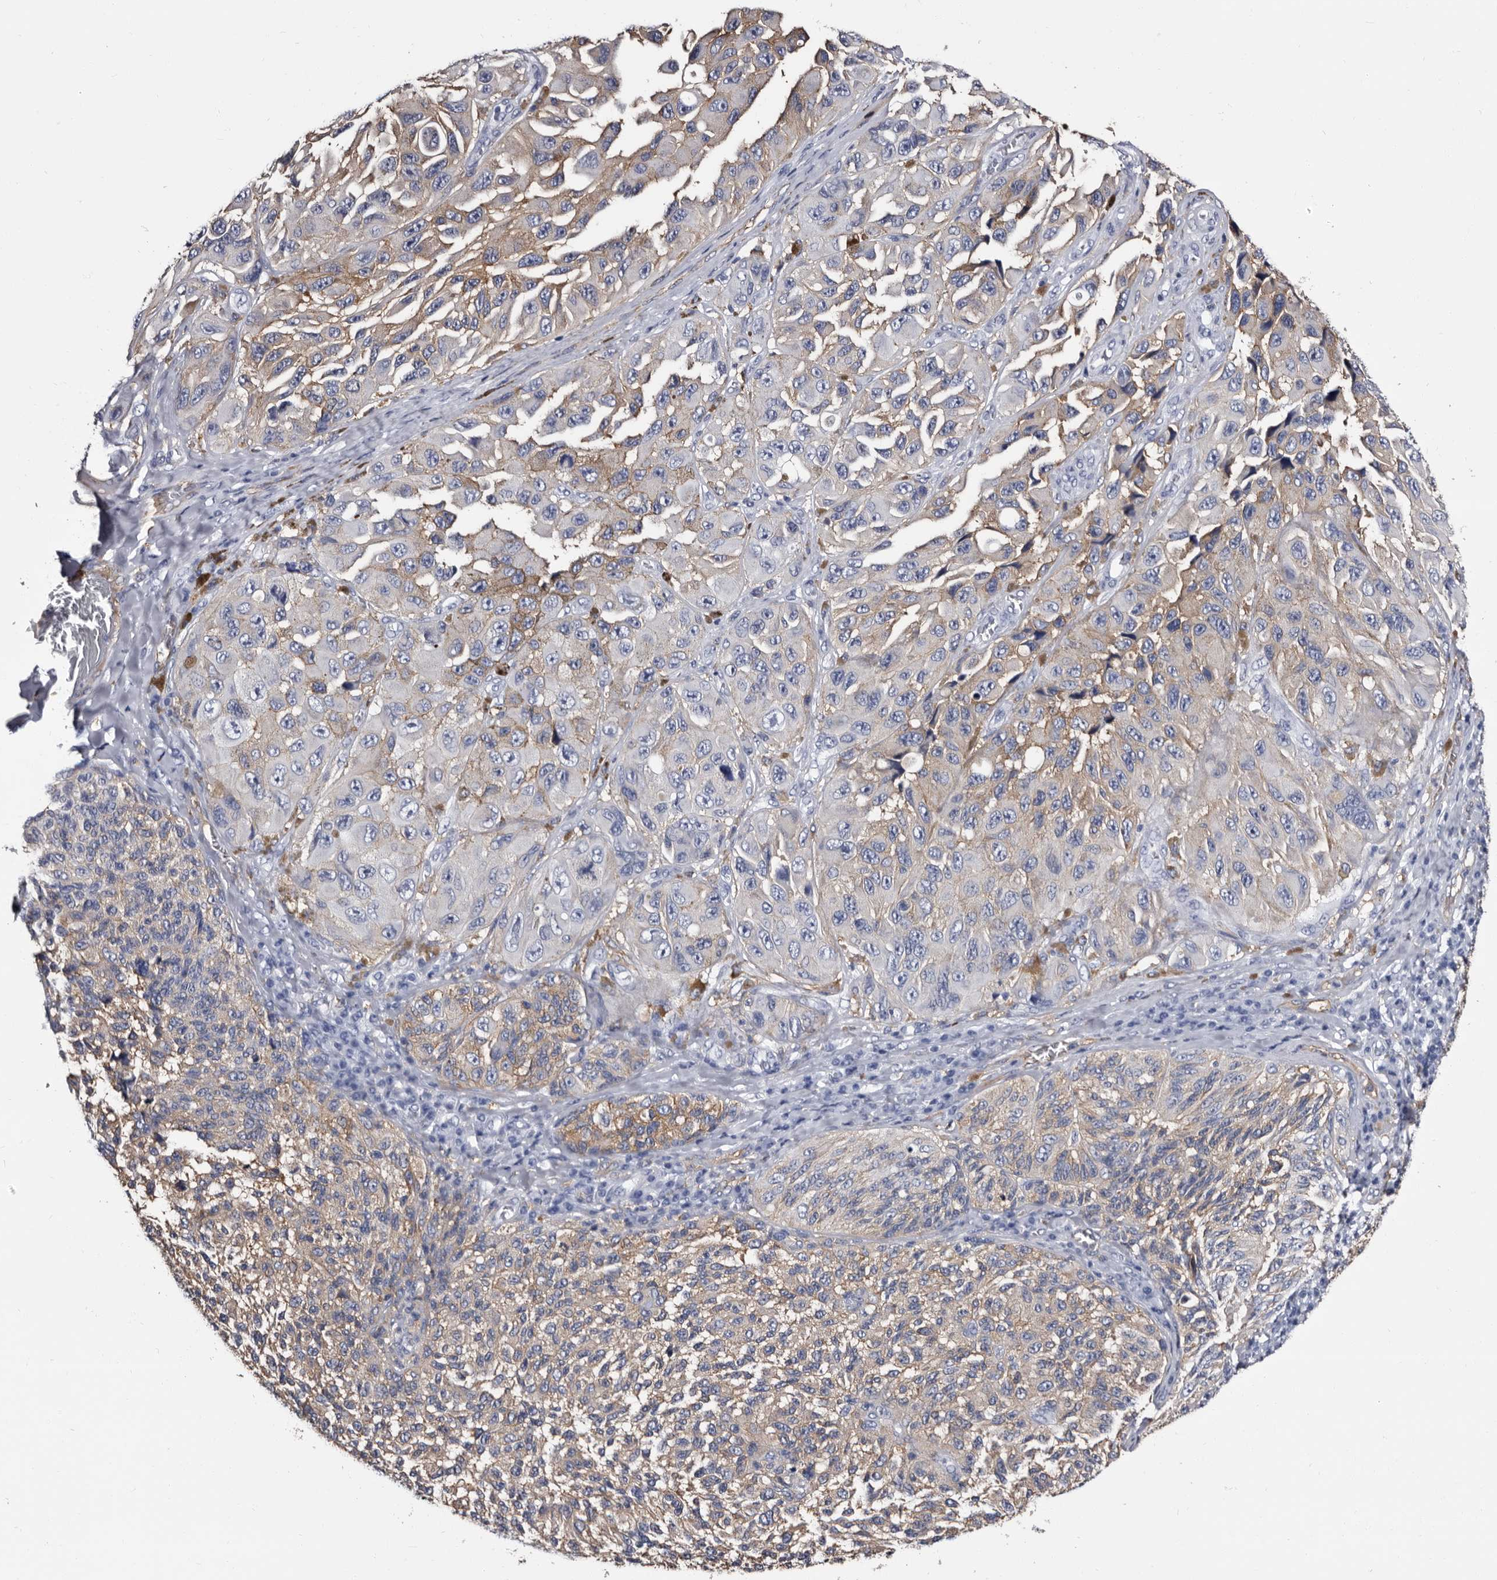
{"staining": {"intensity": "negative", "quantity": "none", "location": "none"}, "tissue": "melanoma", "cell_type": "Tumor cells", "image_type": "cancer", "snomed": [{"axis": "morphology", "description": "Malignant melanoma, NOS"}, {"axis": "topography", "description": "Skin"}], "caption": "Tumor cells are negative for protein expression in human malignant melanoma. The staining was performed using DAB to visualize the protein expression in brown, while the nuclei were stained in blue with hematoxylin (Magnification: 20x).", "gene": "EPB41L3", "patient": {"sex": "female", "age": 73}}